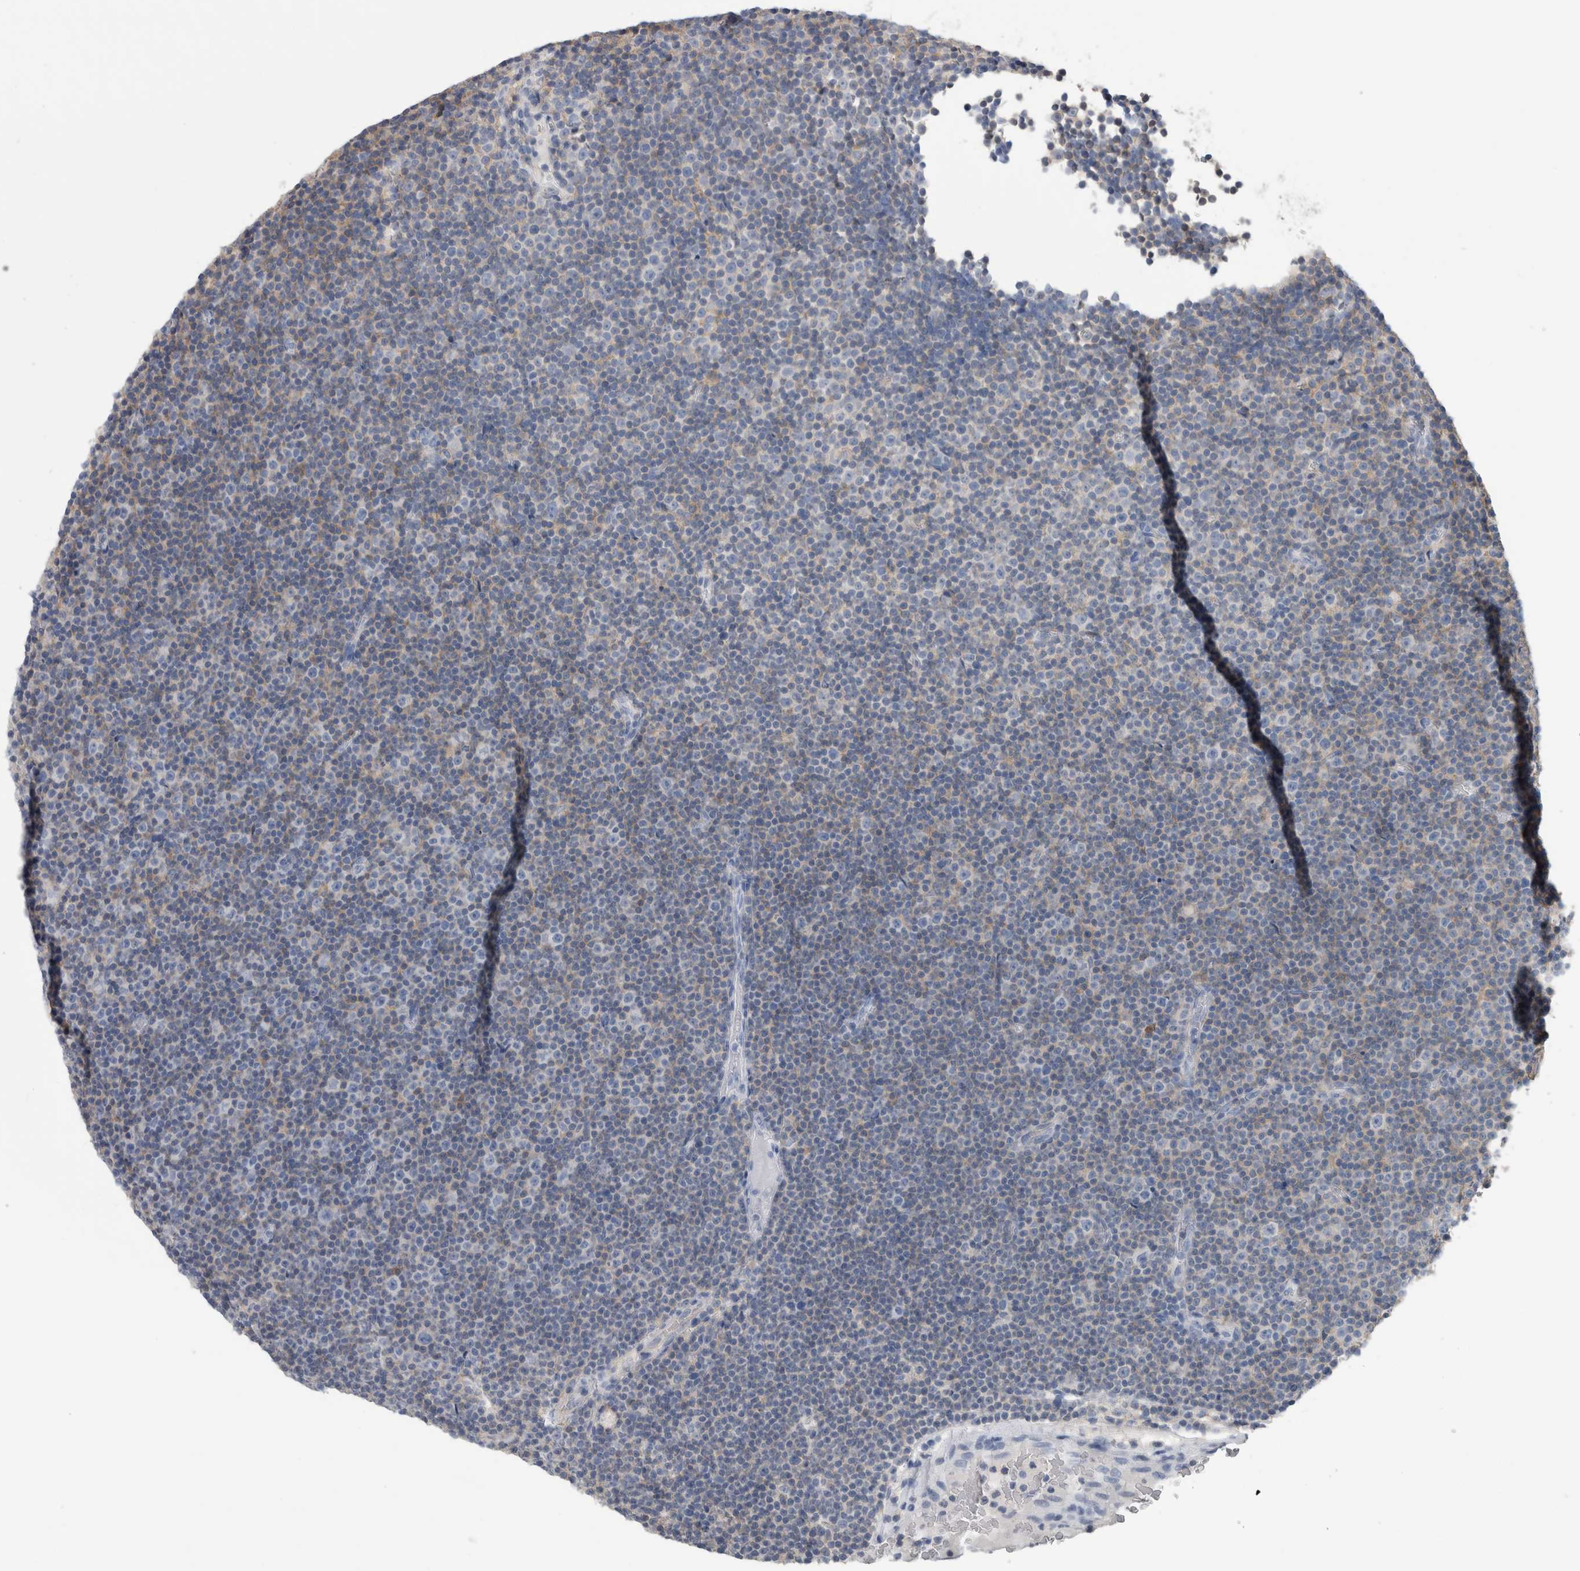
{"staining": {"intensity": "negative", "quantity": "none", "location": "none"}, "tissue": "lymphoma", "cell_type": "Tumor cells", "image_type": "cancer", "snomed": [{"axis": "morphology", "description": "Malignant lymphoma, non-Hodgkin's type, Low grade"}, {"axis": "topography", "description": "Lymph node"}], "caption": "Lymphoma was stained to show a protein in brown. There is no significant expression in tumor cells. (DAB (3,3'-diaminobenzidine) IHC, high magnification).", "gene": "SCRN1", "patient": {"sex": "female", "age": 67}}